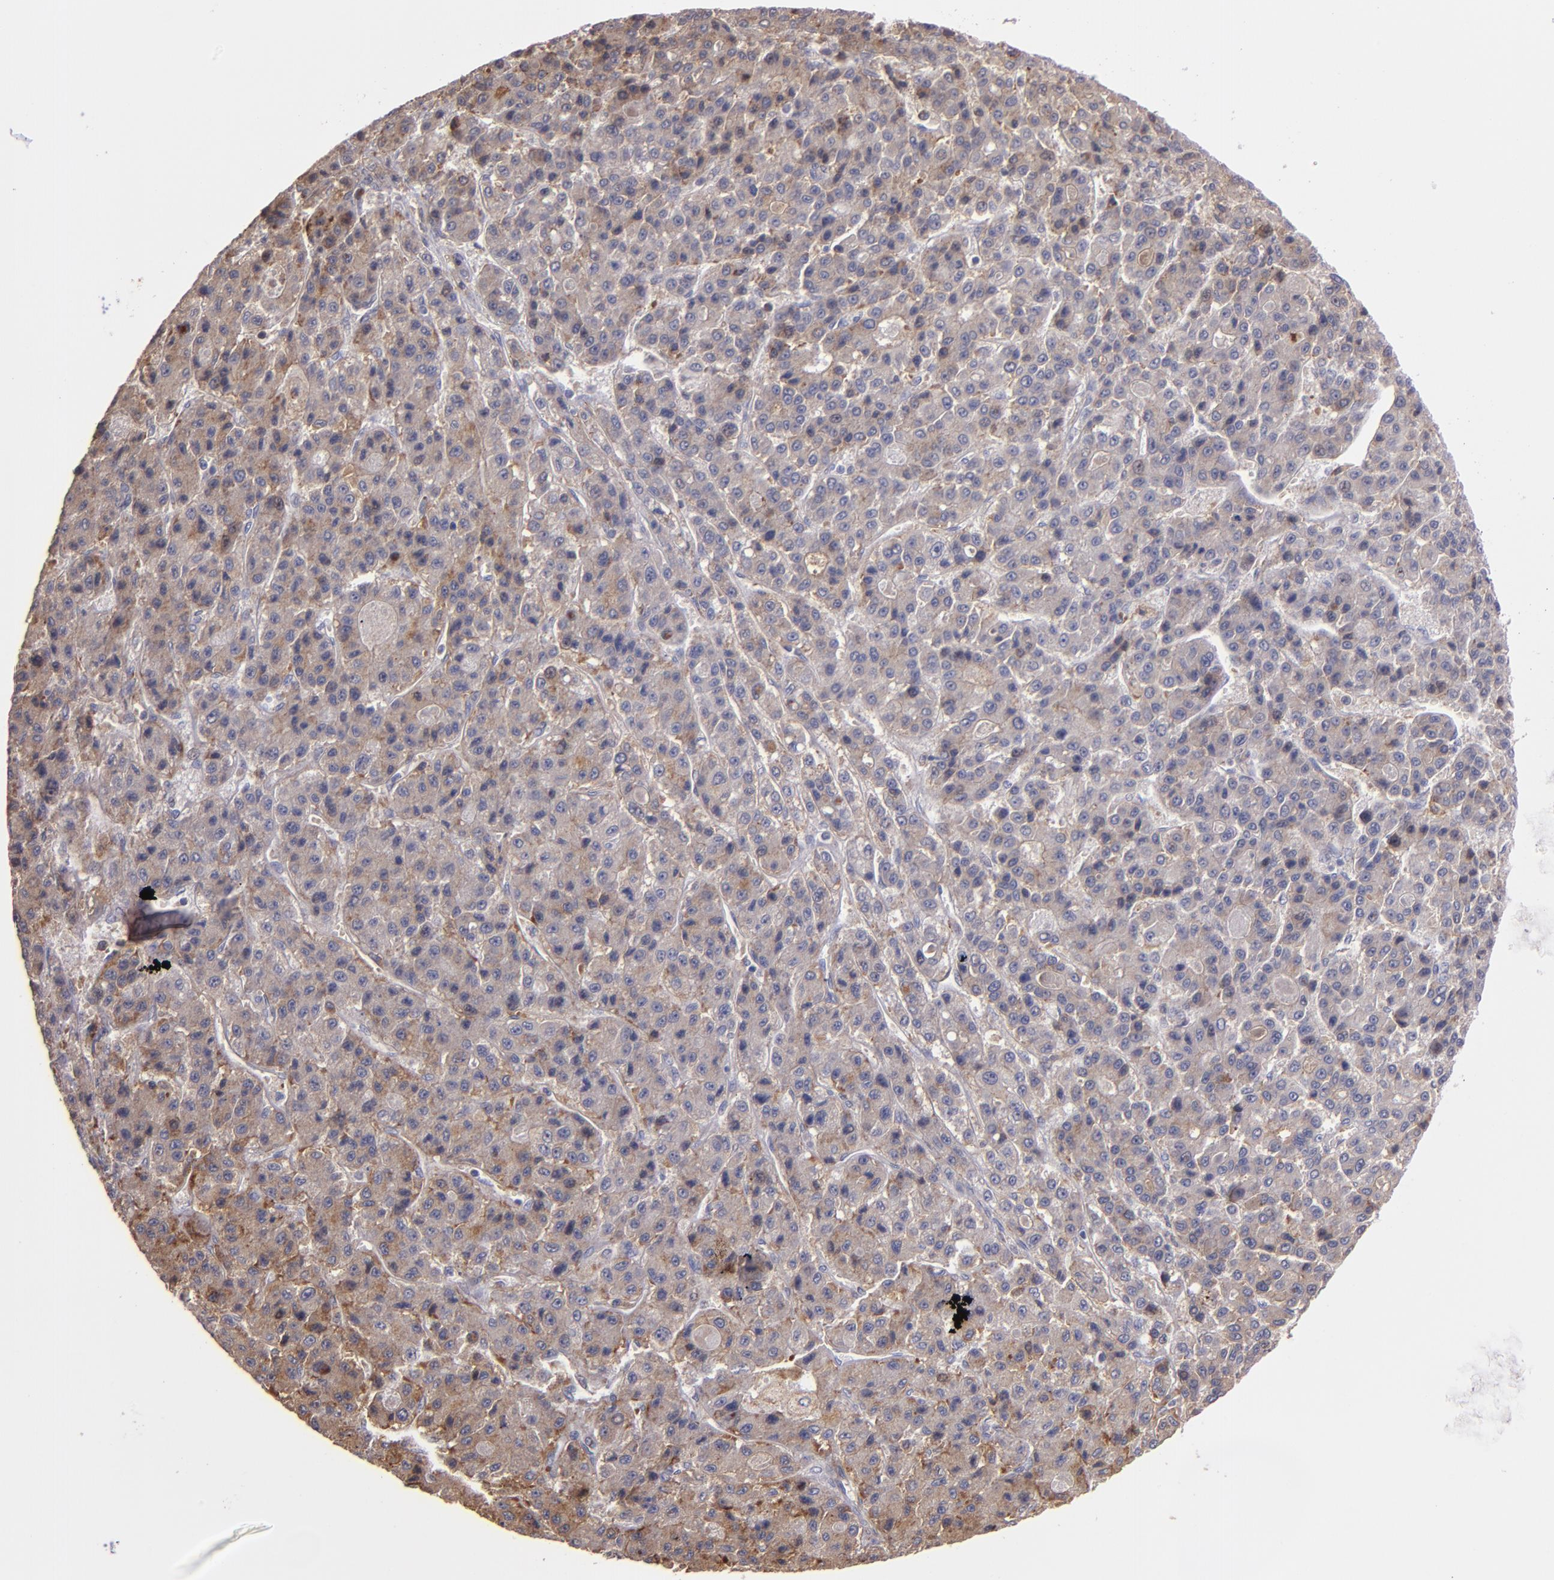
{"staining": {"intensity": "weak", "quantity": ">75%", "location": "cytoplasmic/membranous"}, "tissue": "liver cancer", "cell_type": "Tumor cells", "image_type": "cancer", "snomed": [{"axis": "morphology", "description": "Carcinoma, Hepatocellular, NOS"}, {"axis": "topography", "description": "Liver"}], "caption": "IHC photomicrograph of neoplastic tissue: hepatocellular carcinoma (liver) stained using immunohistochemistry demonstrates low levels of weak protein expression localized specifically in the cytoplasmic/membranous of tumor cells, appearing as a cytoplasmic/membranous brown color.", "gene": "IFIH1", "patient": {"sex": "male", "age": 70}}